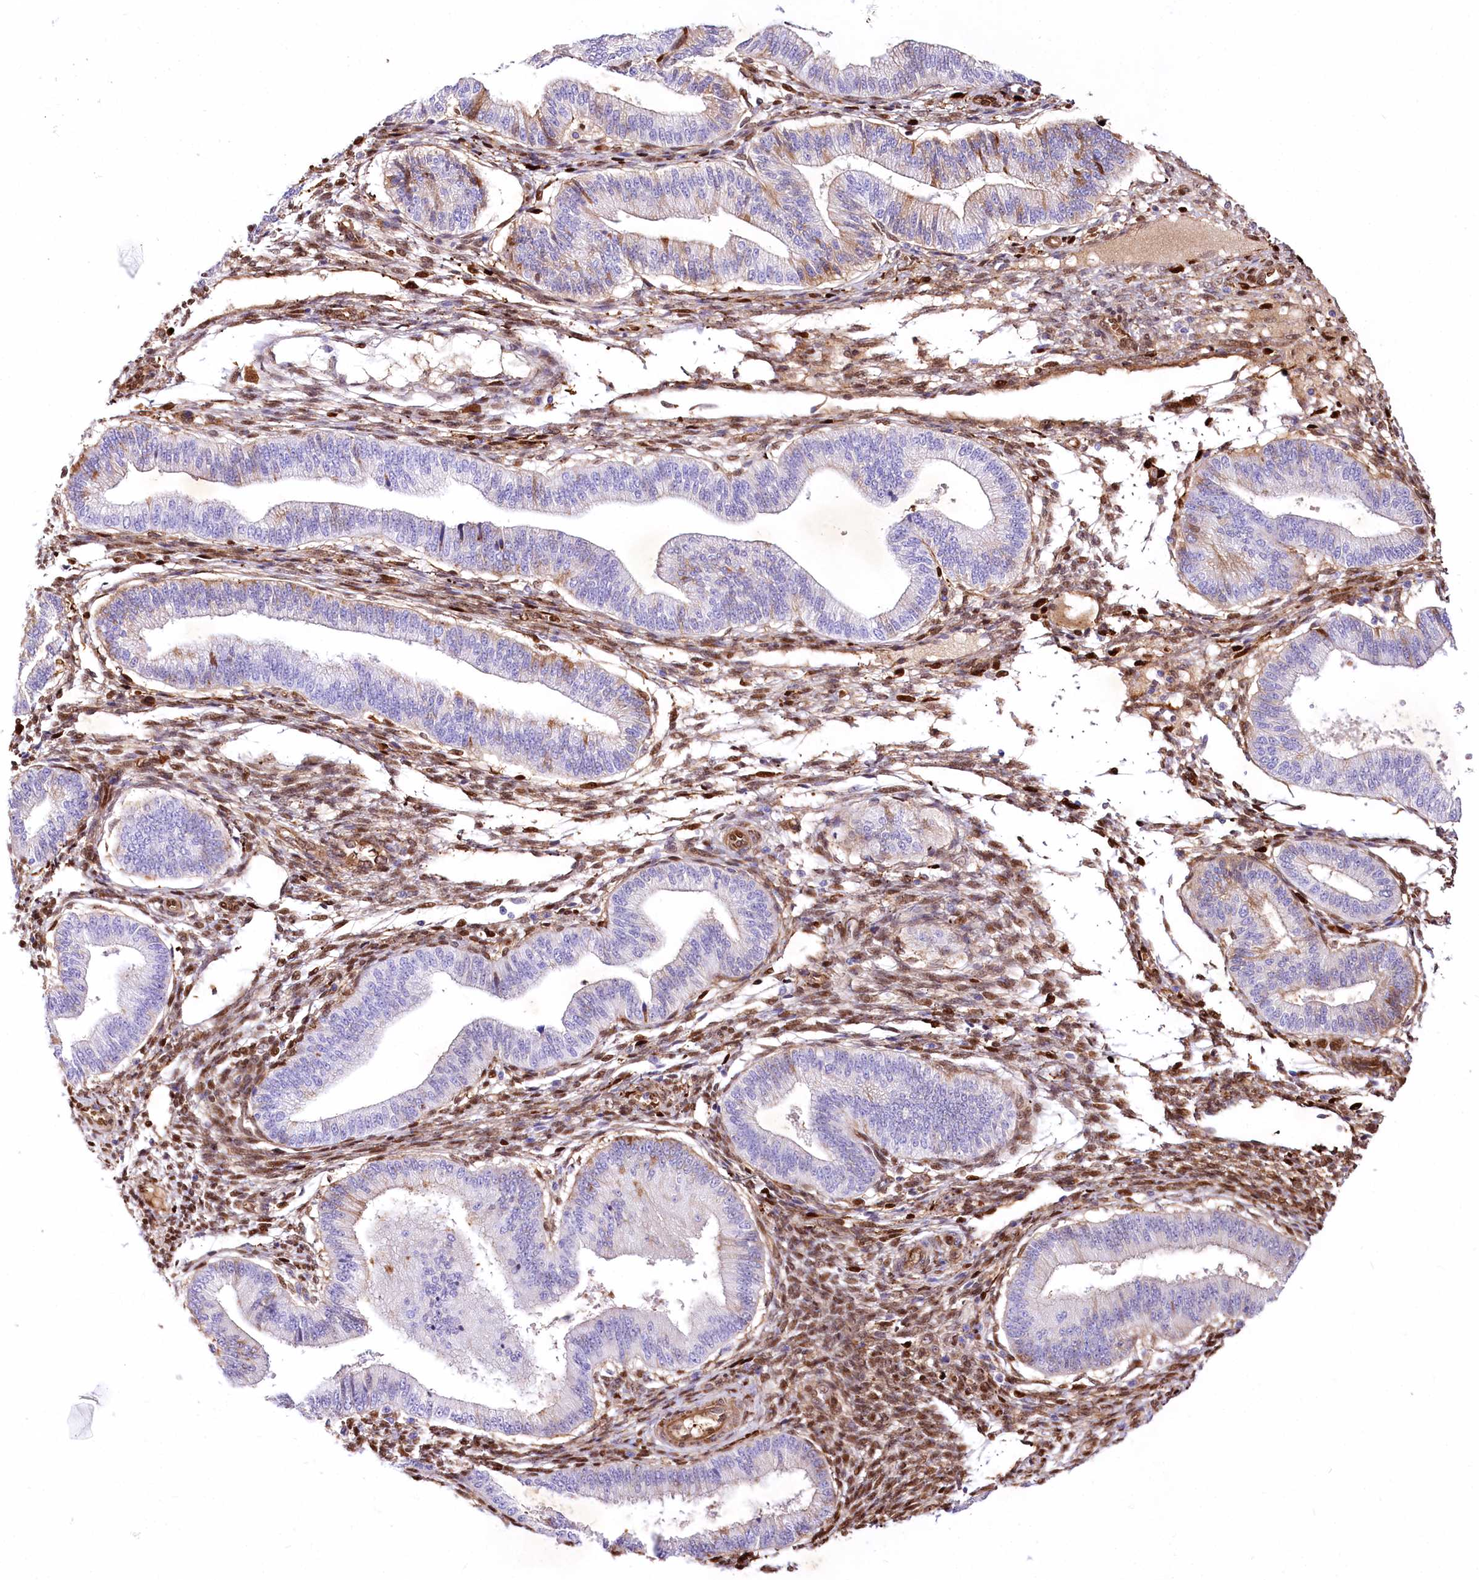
{"staining": {"intensity": "strong", "quantity": ">75%", "location": "nuclear"}, "tissue": "endometrium", "cell_type": "Cells in endometrial stroma", "image_type": "normal", "snomed": [{"axis": "morphology", "description": "Normal tissue, NOS"}, {"axis": "topography", "description": "Endometrium"}], "caption": "Strong nuclear positivity is present in approximately >75% of cells in endometrial stroma in normal endometrium. The staining is performed using DAB brown chromogen to label protein expression. The nuclei are counter-stained blue using hematoxylin.", "gene": "PTMS", "patient": {"sex": "female", "age": 39}}